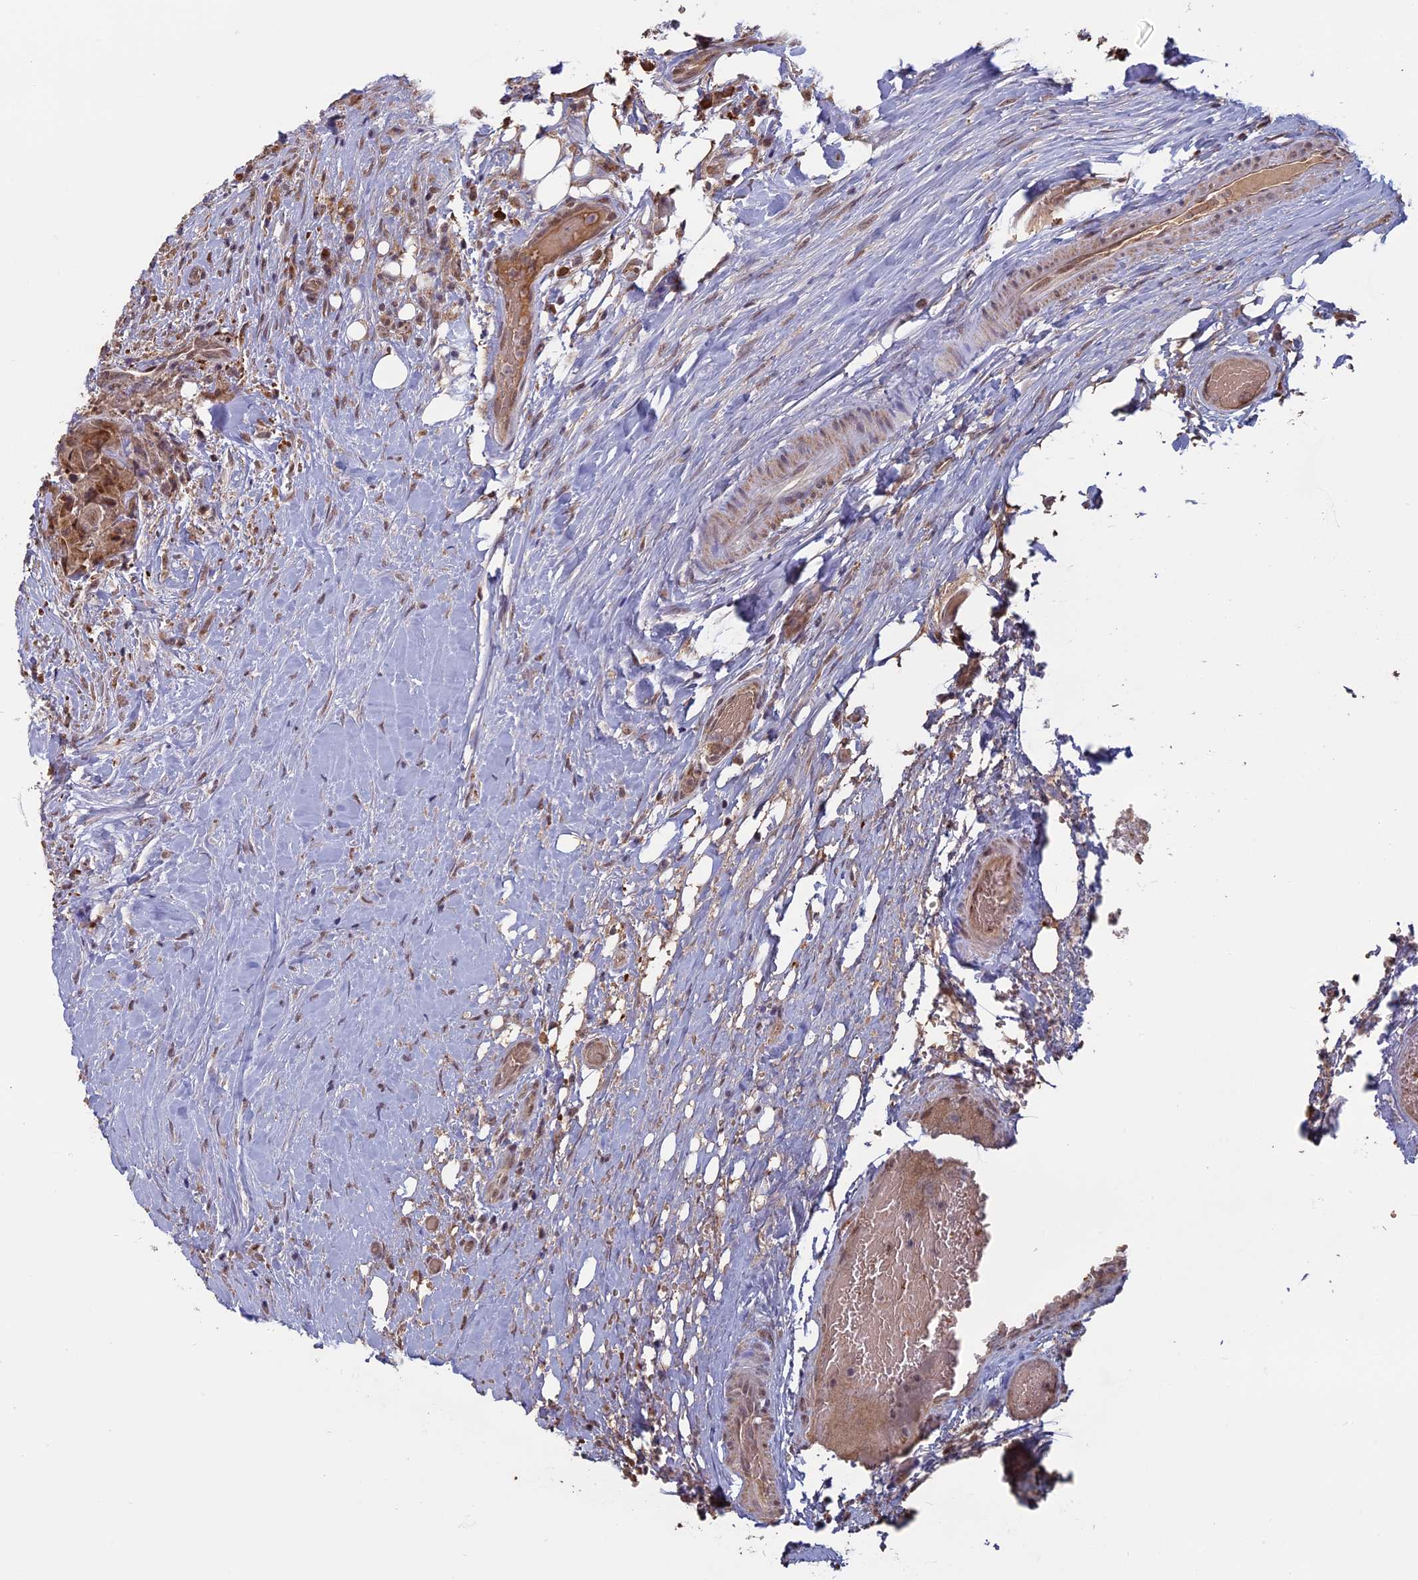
{"staining": {"intensity": "moderate", "quantity": ">75%", "location": "nuclear"}, "tissue": "thyroid cancer", "cell_type": "Tumor cells", "image_type": "cancer", "snomed": [{"axis": "morphology", "description": "Papillary adenocarcinoma, NOS"}, {"axis": "topography", "description": "Thyroid gland"}], "caption": "Immunohistochemical staining of human thyroid papillary adenocarcinoma shows medium levels of moderate nuclear positivity in about >75% of tumor cells.", "gene": "MFAP1", "patient": {"sex": "female", "age": 59}}